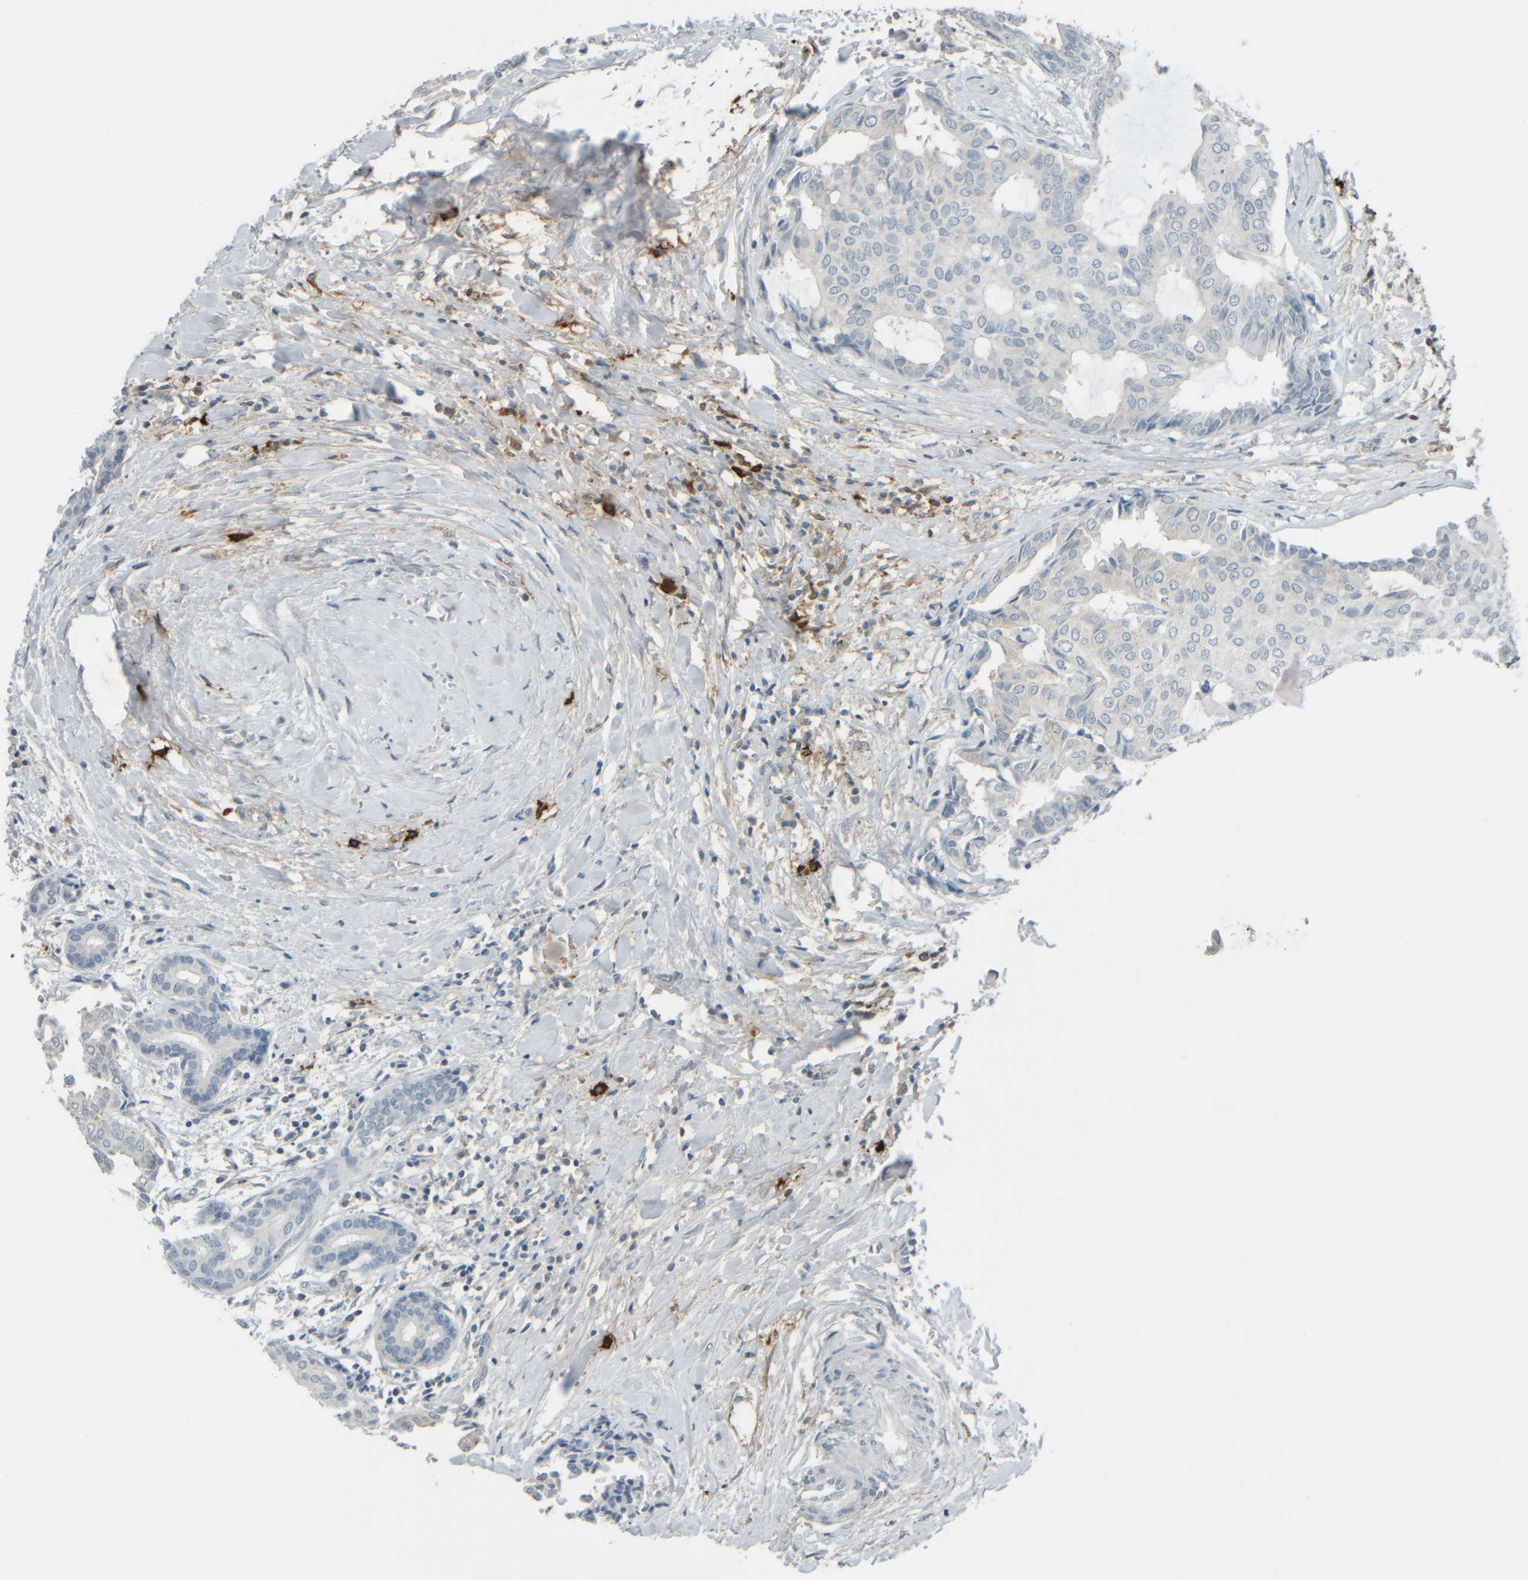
{"staining": {"intensity": "negative", "quantity": "none", "location": "none"}, "tissue": "head and neck cancer", "cell_type": "Tumor cells", "image_type": "cancer", "snomed": [{"axis": "morphology", "description": "Adenocarcinoma, NOS"}, {"axis": "topography", "description": "Salivary gland"}, {"axis": "topography", "description": "Head-Neck"}], "caption": "This is an IHC histopathology image of human adenocarcinoma (head and neck). There is no staining in tumor cells.", "gene": "TPSAB1", "patient": {"sex": "female", "age": 59}}